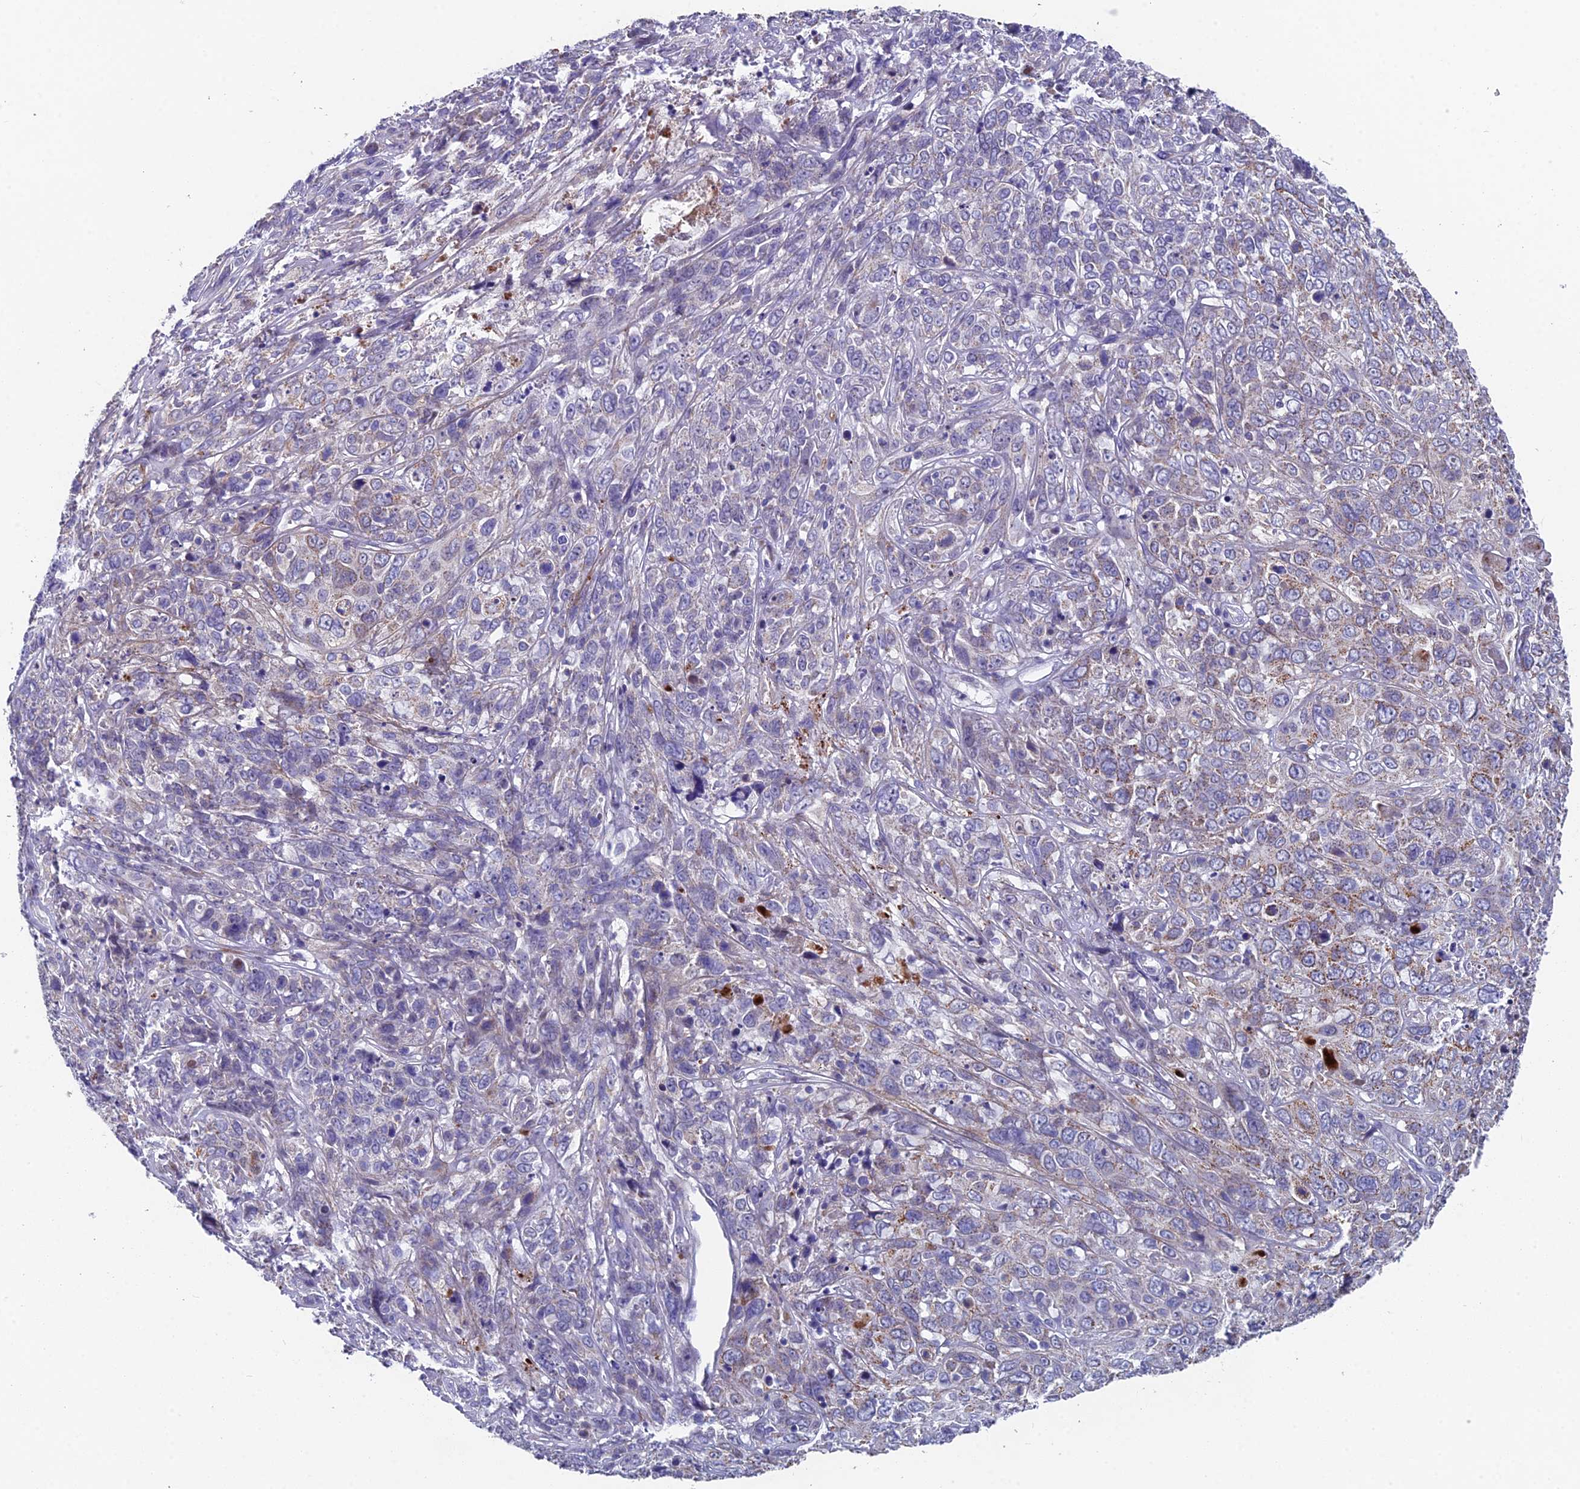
{"staining": {"intensity": "weak", "quantity": "<25%", "location": "cytoplasmic/membranous"}, "tissue": "cervical cancer", "cell_type": "Tumor cells", "image_type": "cancer", "snomed": [{"axis": "morphology", "description": "Squamous cell carcinoma, NOS"}, {"axis": "topography", "description": "Cervix"}], "caption": "Tumor cells are negative for protein expression in human cervical squamous cell carcinoma.", "gene": "XKR9", "patient": {"sex": "female", "age": 46}}